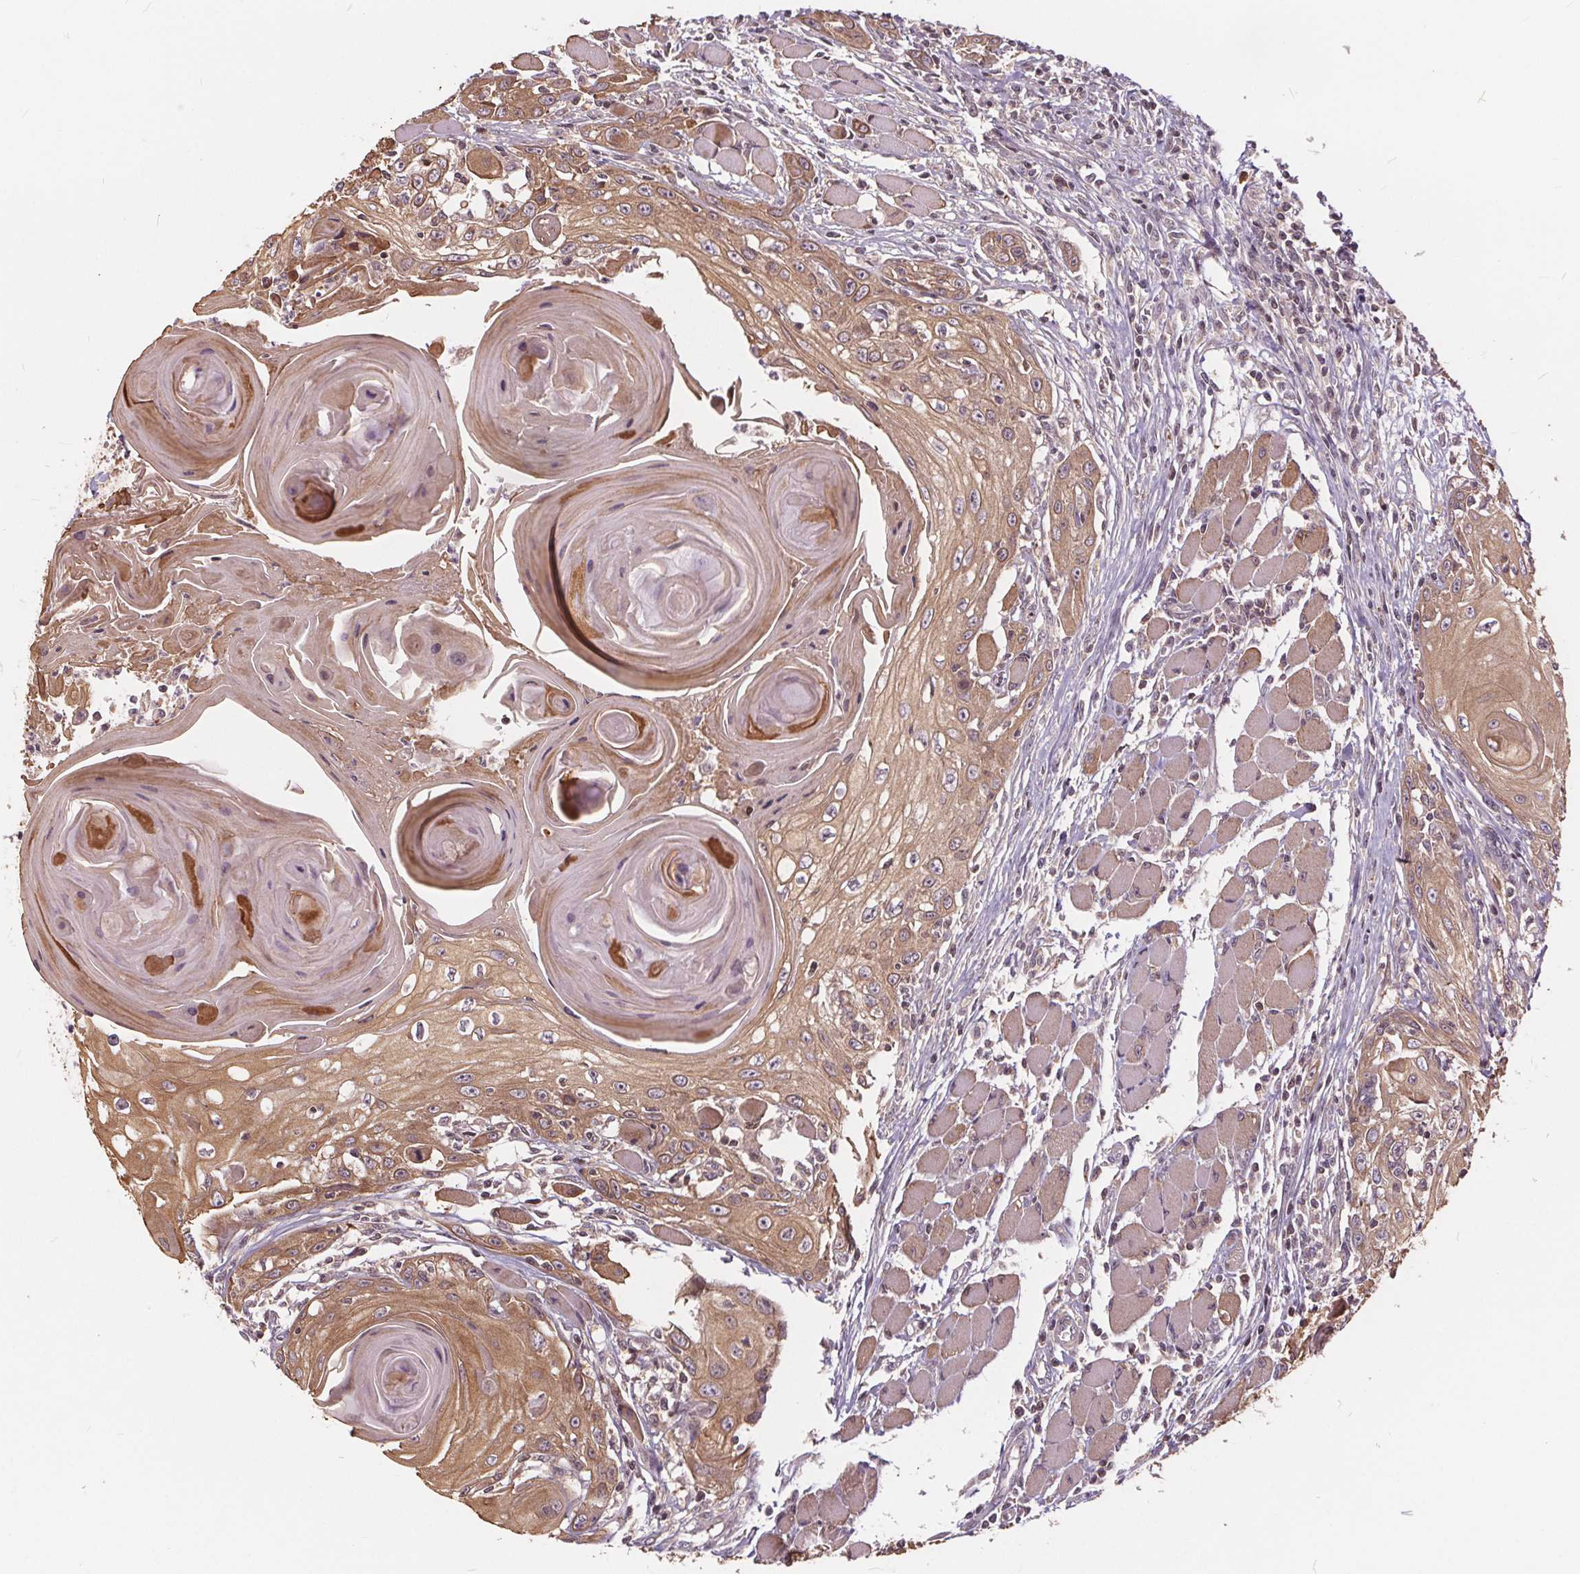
{"staining": {"intensity": "moderate", "quantity": ">75%", "location": "cytoplasmic/membranous"}, "tissue": "head and neck cancer", "cell_type": "Tumor cells", "image_type": "cancer", "snomed": [{"axis": "morphology", "description": "Squamous cell carcinoma, NOS"}, {"axis": "topography", "description": "Head-Neck"}], "caption": "Immunohistochemical staining of head and neck cancer shows medium levels of moderate cytoplasmic/membranous protein expression in about >75% of tumor cells.", "gene": "HIF1AN", "patient": {"sex": "female", "age": 80}}